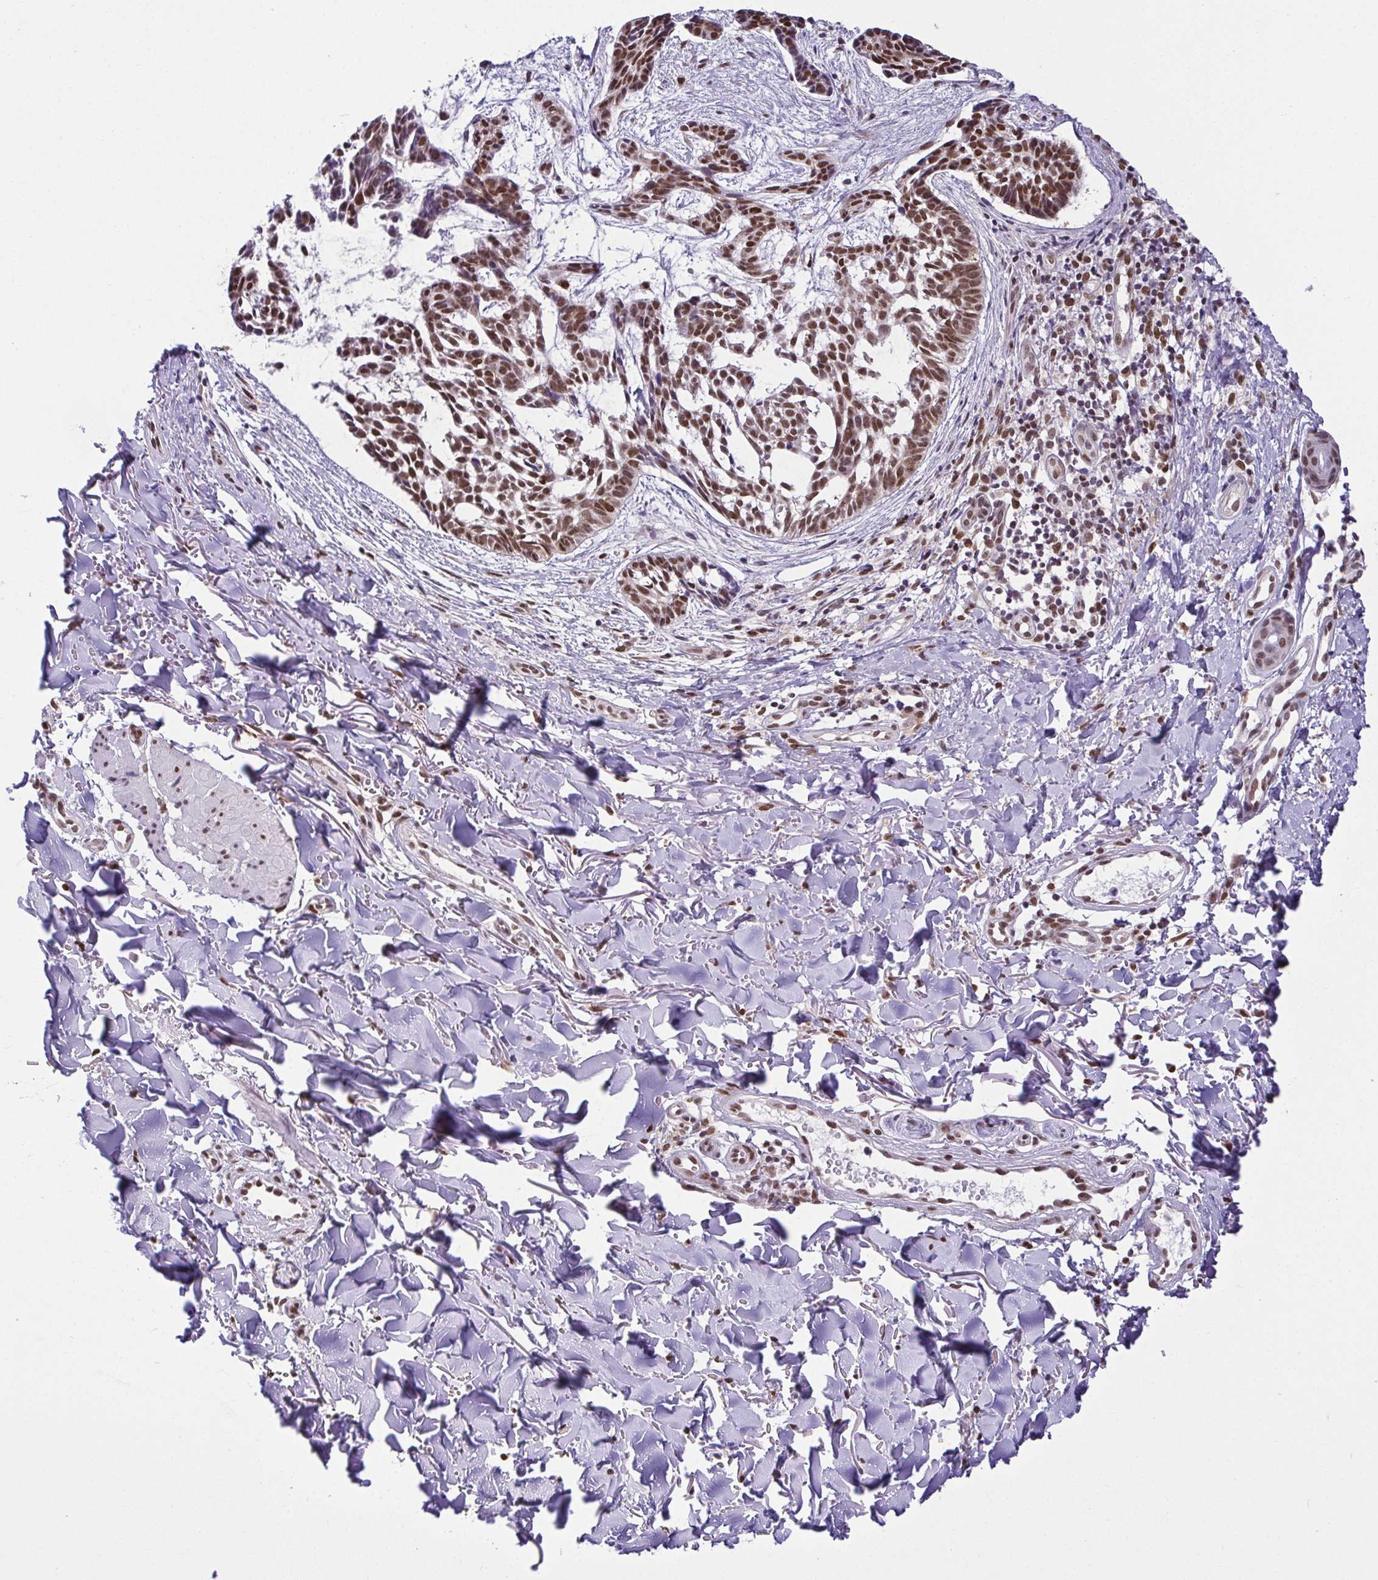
{"staining": {"intensity": "strong", "quantity": ">75%", "location": "nuclear"}, "tissue": "skin cancer", "cell_type": "Tumor cells", "image_type": "cancer", "snomed": [{"axis": "morphology", "description": "Basal cell carcinoma"}, {"axis": "topography", "description": "Skin"}], "caption": "DAB immunohistochemical staining of skin cancer (basal cell carcinoma) displays strong nuclear protein positivity in about >75% of tumor cells.", "gene": "RBM3", "patient": {"sex": "male", "age": 78}}